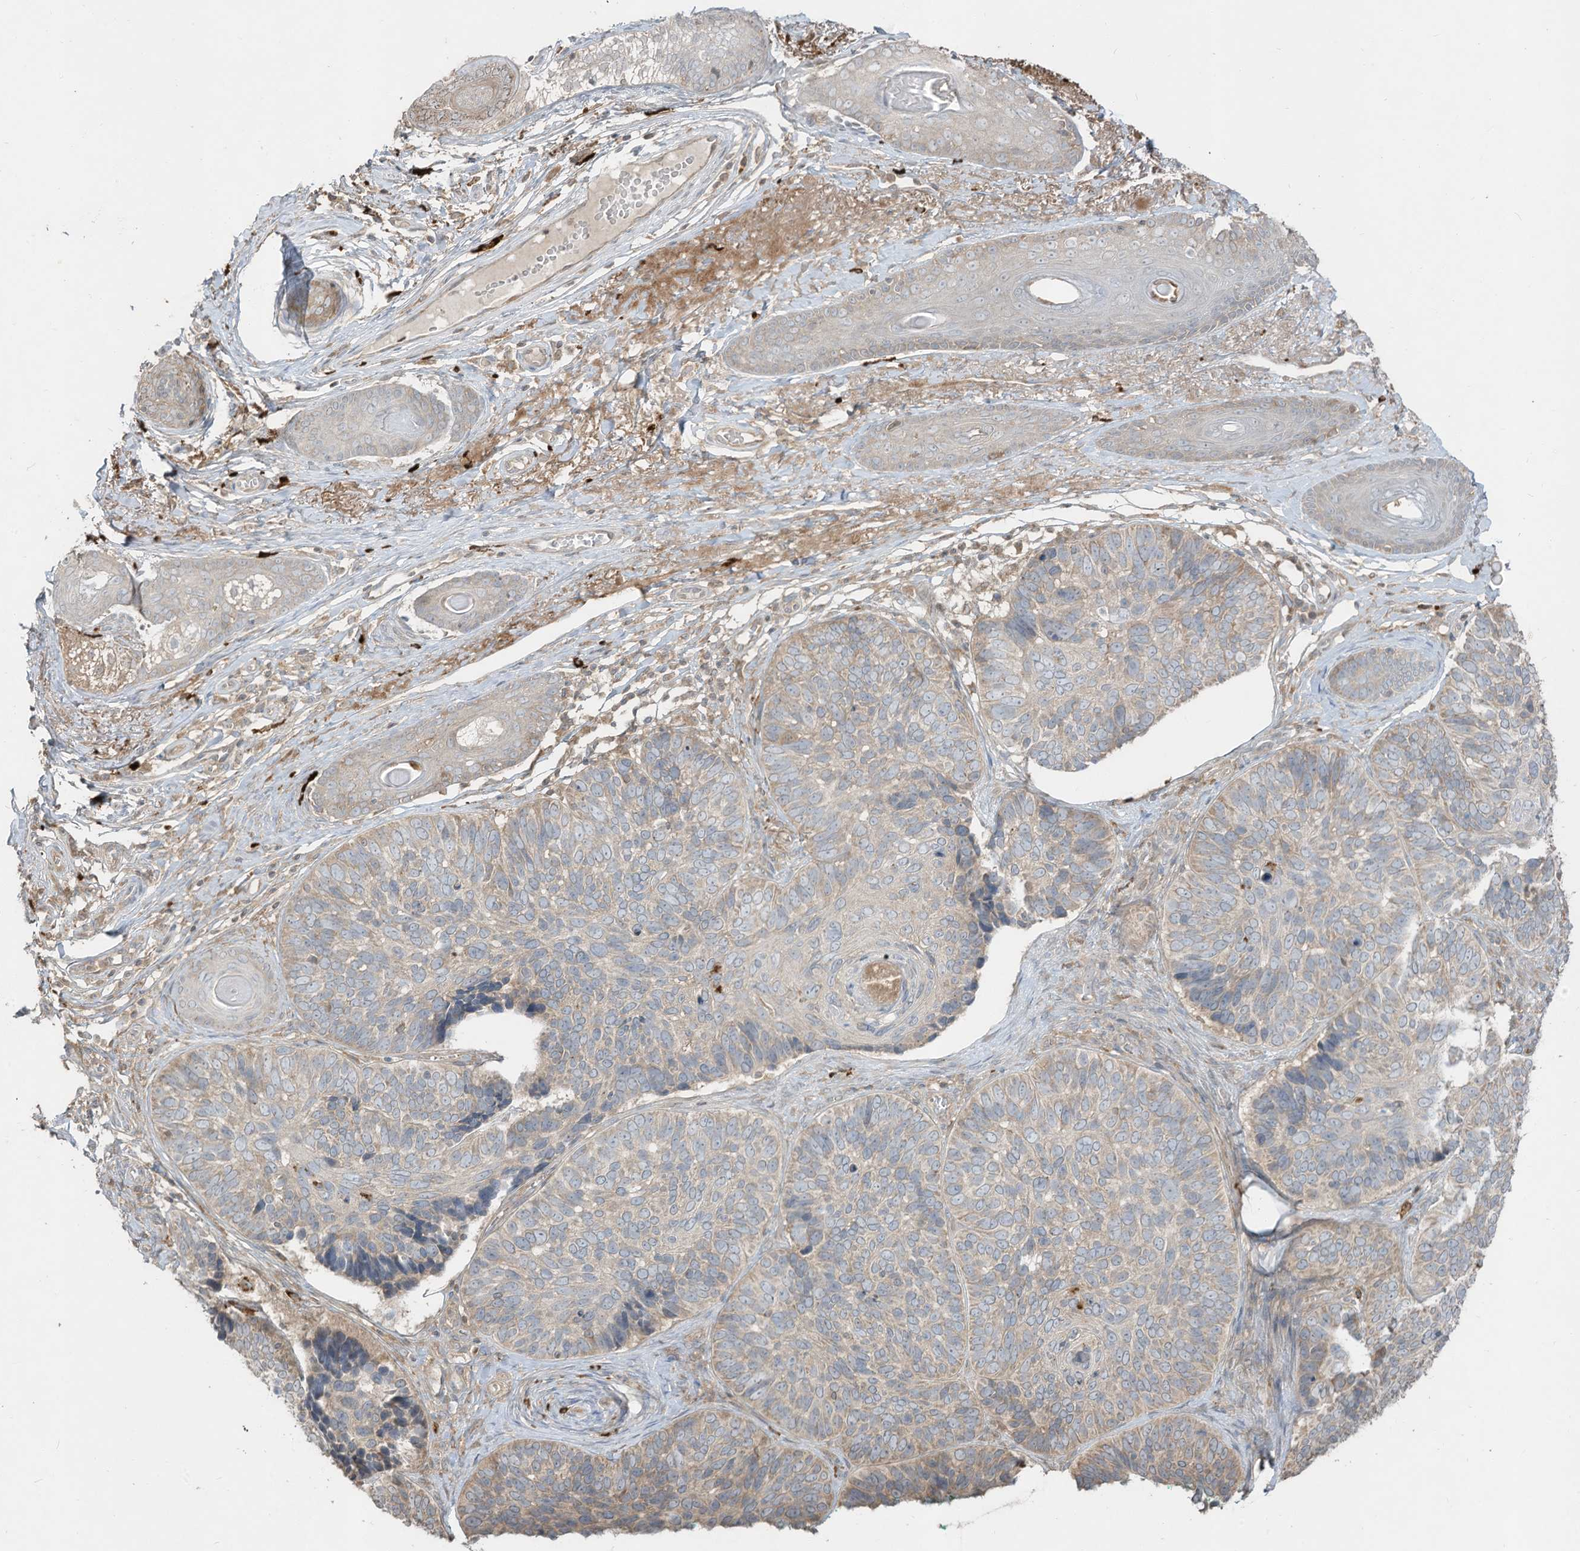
{"staining": {"intensity": "weak", "quantity": "25%-75%", "location": "cytoplasmic/membranous"}, "tissue": "skin cancer", "cell_type": "Tumor cells", "image_type": "cancer", "snomed": [{"axis": "morphology", "description": "Basal cell carcinoma"}, {"axis": "topography", "description": "Skin"}], "caption": "Skin cancer tissue shows weak cytoplasmic/membranous staining in approximately 25%-75% of tumor cells", "gene": "LDAH", "patient": {"sex": "male", "age": 62}}